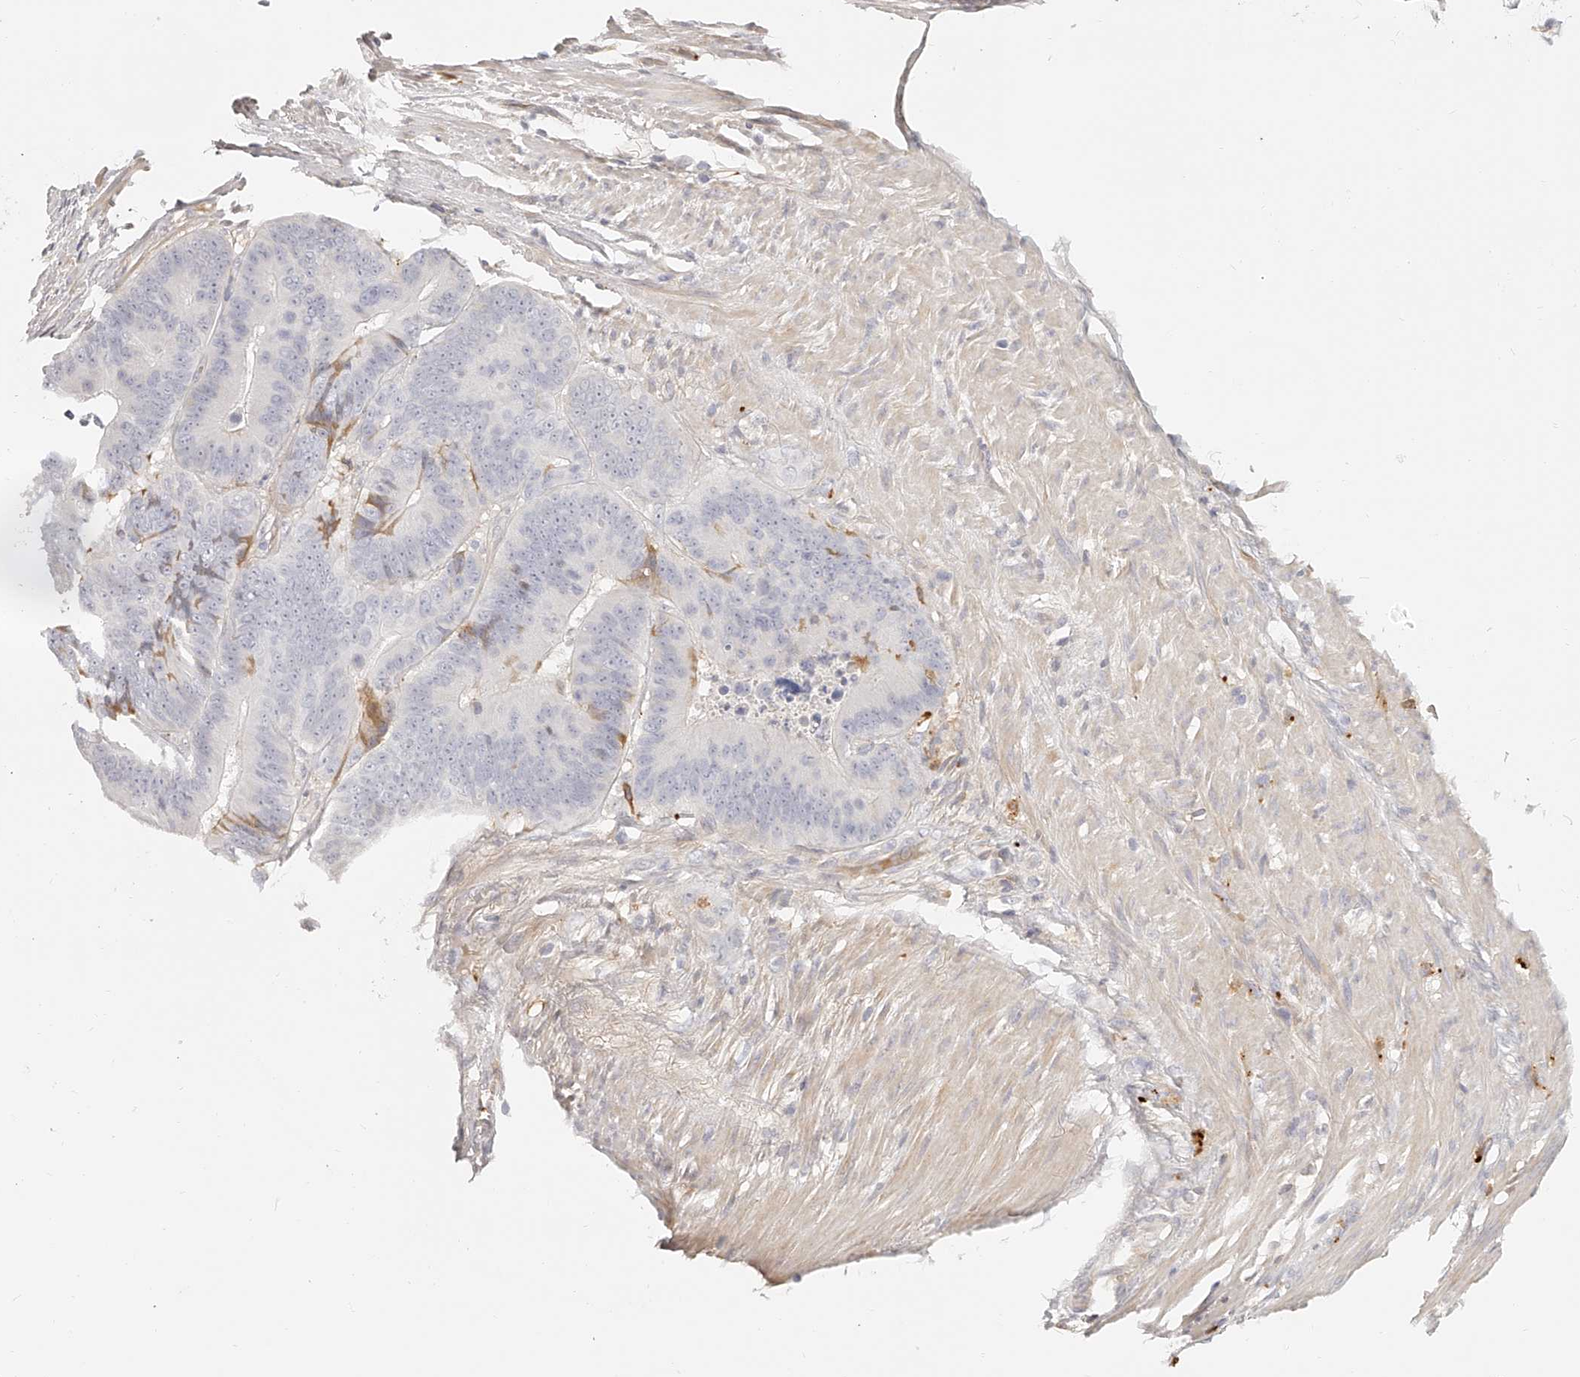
{"staining": {"intensity": "negative", "quantity": "none", "location": "none"}, "tissue": "colorectal cancer", "cell_type": "Tumor cells", "image_type": "cancer", "snomed": [{"axis": "morphology", "description": "Adenocarcinoma, NOS"}, {"axis": "topography", "description": "Colon"}], "caption": "Histopathology image shows no significant protein expression in tumor cells of adenocarcinoma (colorectal).", "gene": "ITGB3", "patient": {"sex": "male", "age": 83}}